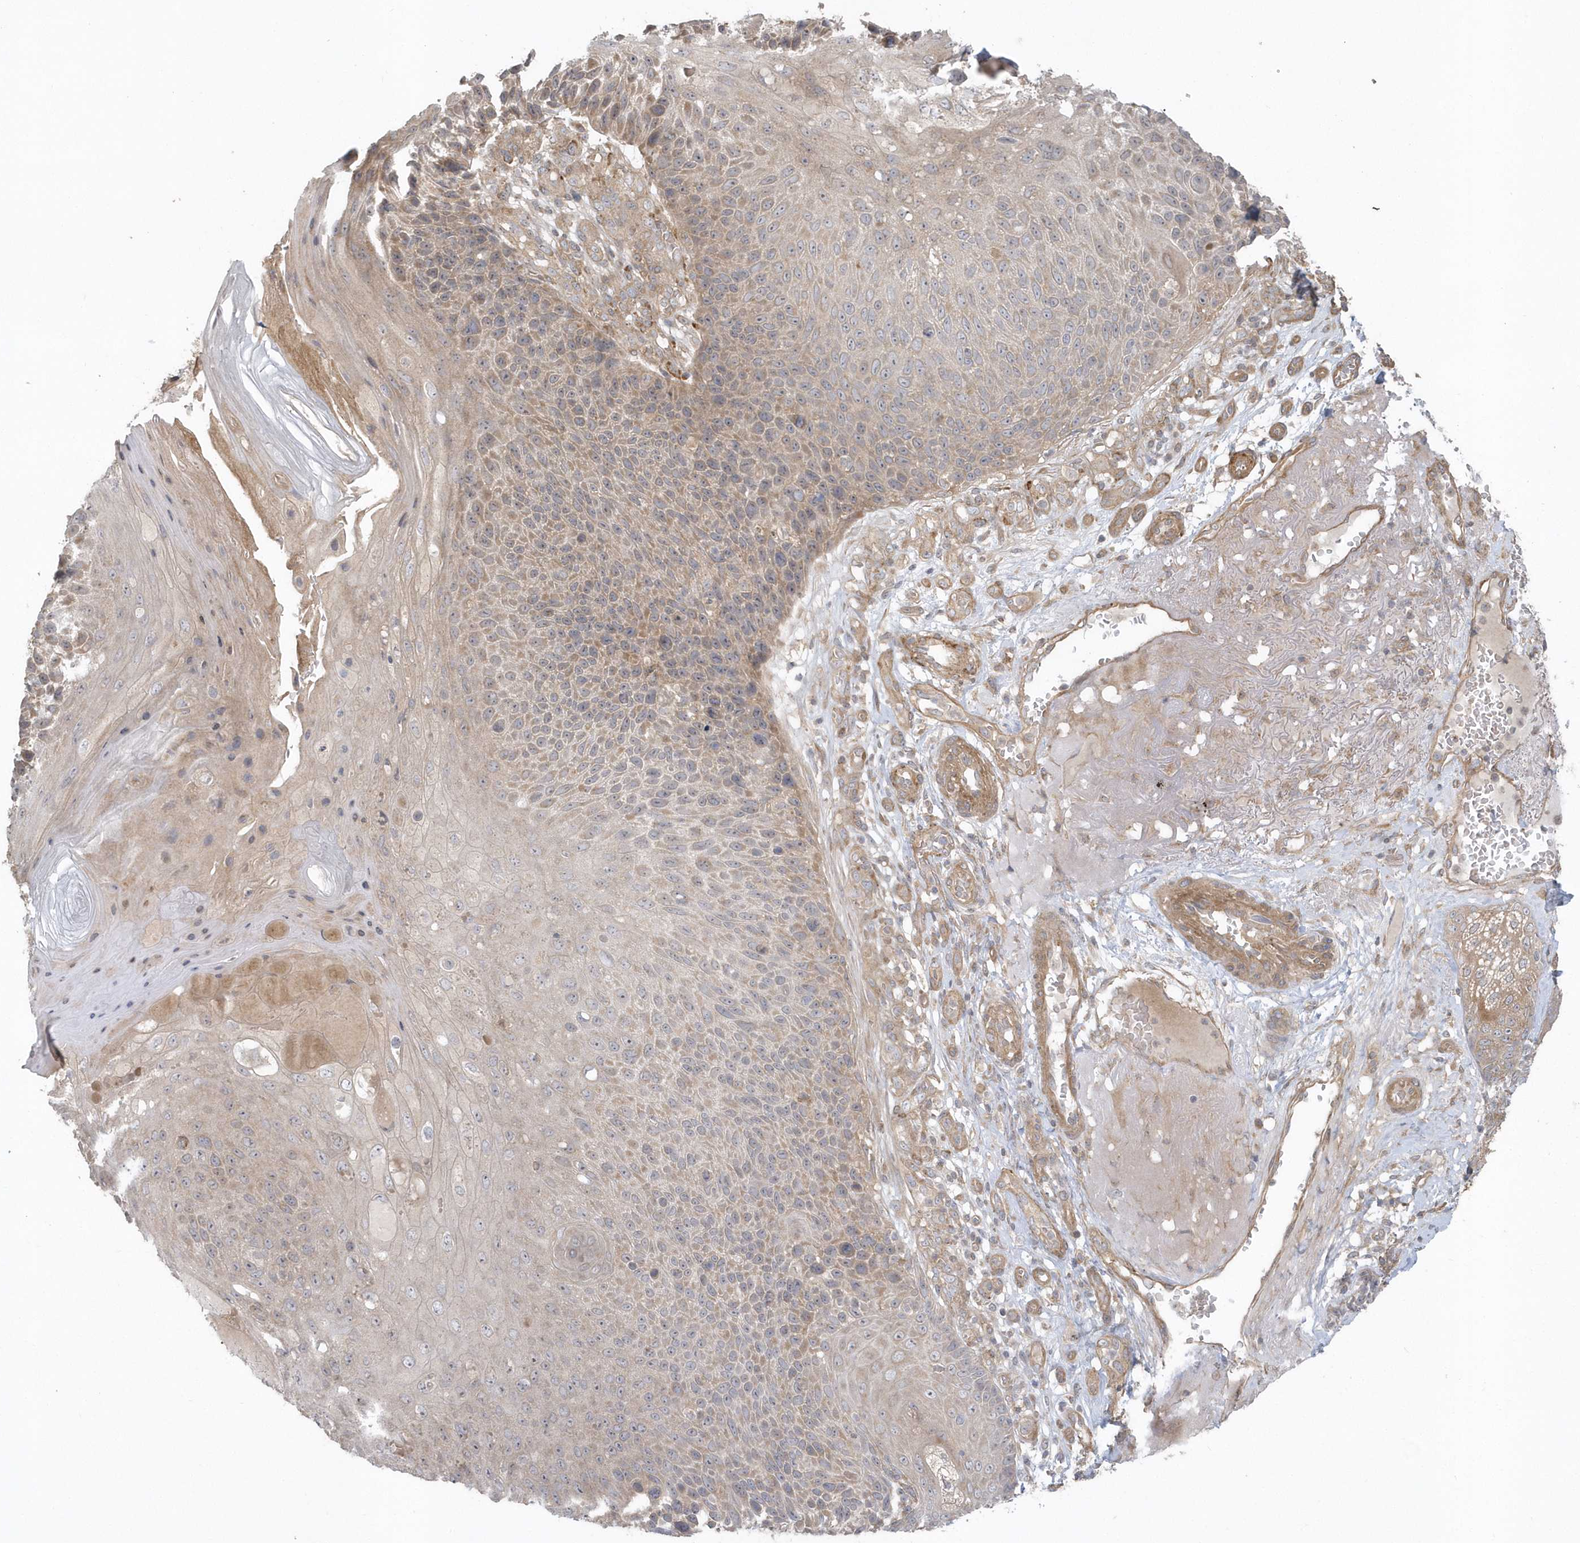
{"staining": {"intensity": "weak", "quantity": ">75%", "location": "cytoplasmic/membranous"}, "tissue": "skin cancer", "cell_type": "Tumor cells", "image_type": "cancer", "snomed": [{"axis": "morphology", "description": "Squamous cell carcinoma, NOS"}, {"axis": "topography", "description": "Skin"}], "caption": "Skin squamous cell carcinoma was stained to show a protein in brown. There is low levels of weak cytoplasmic/membranous positivity in approximately >75% of tumor cells.", "gene": "ACTR1A", "patient": {"sex": "female", "age": 88}}